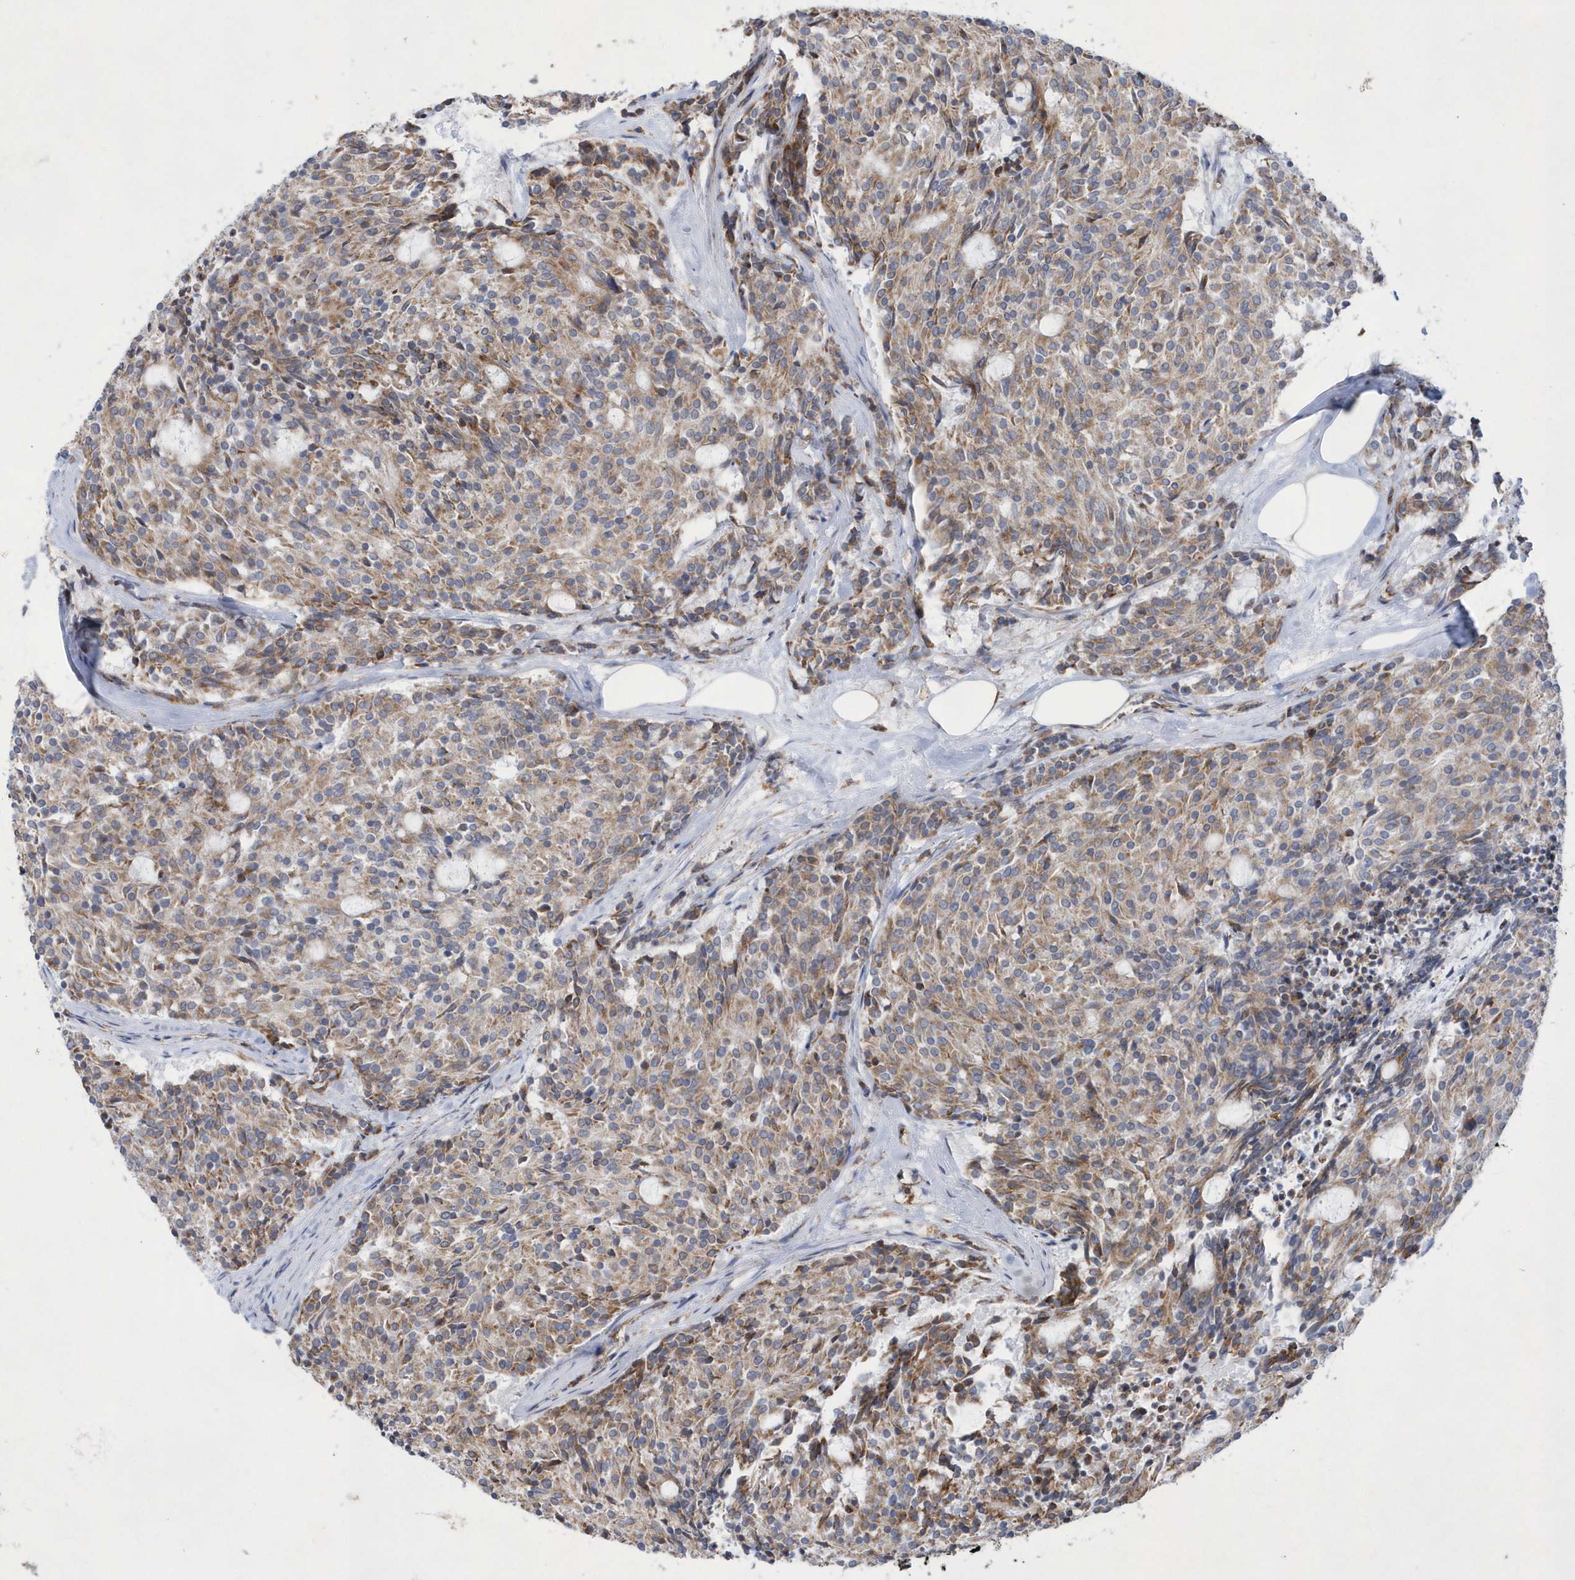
{"staining": {"intensity": "moderate", "quantity": ">75%", "location": "cytoplasmic/membranous"}, "tissue": "carcinoid", "cell_type": "Tumor cells", "image_type": "cancer", "snomed": [{"axis": "morphology", "description": "Carcinoid, malignant, NOS"}, {"axis": "topography", "description": "Pancreas"}], "caption": "Malignant carcinoid stained with immunohistochemistry displays moderate cytoplasmic/membranous positivity in about >75% of tumor cells.", "gene": "MED31", "patient": {"sex": "female", "age": 54}}